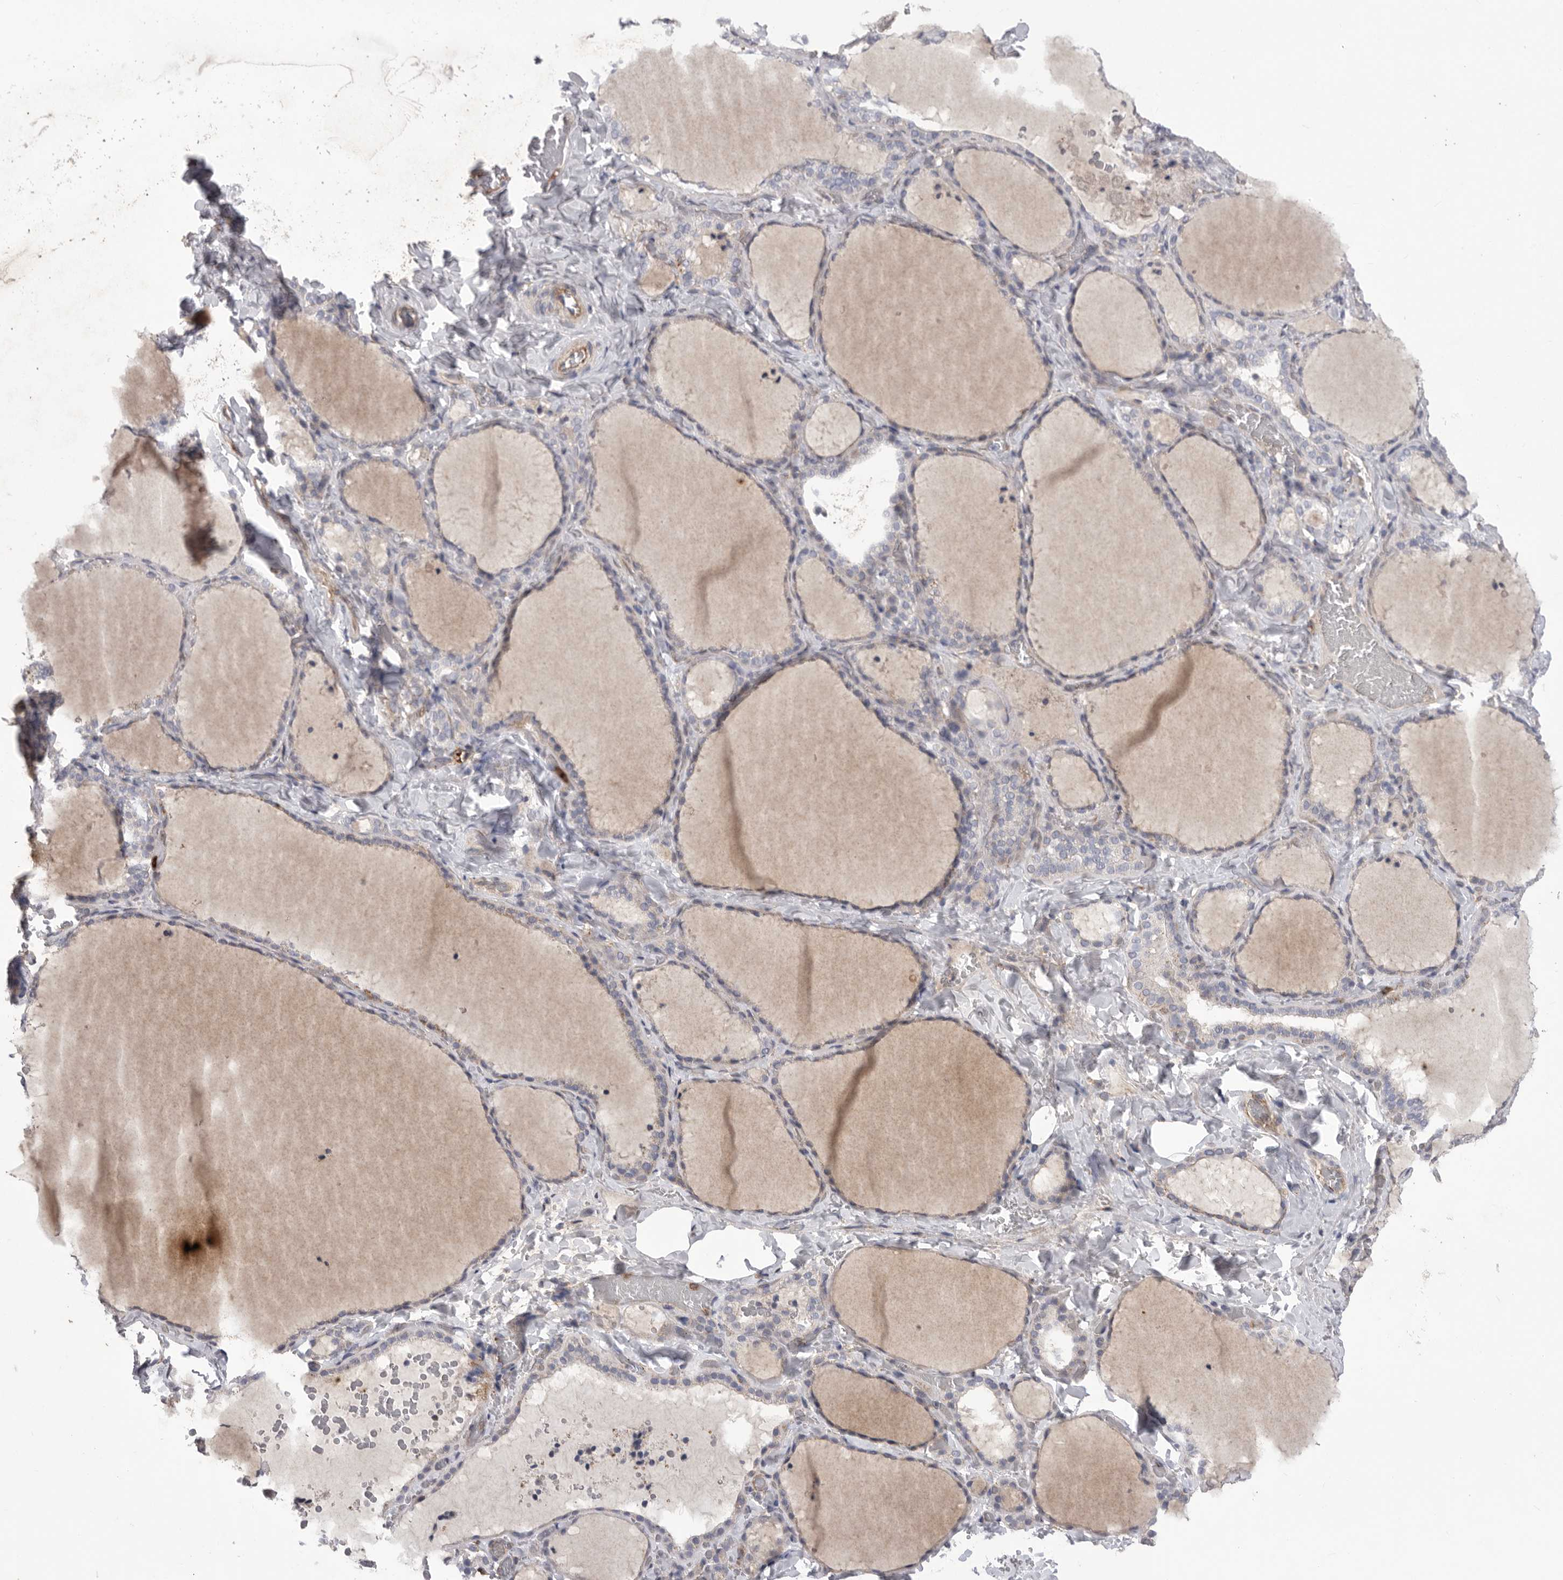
{"staining": {"intensity": "weak", "quantity": "<25%", "location": "cytoplasmic/membranous"}, "tissue": "thyroid gland", "cell_type": "Glandular cells", "image_type": "normal", "snomed": [{"axis": "morphology", "description": "Normal tissue, NOS"}, {"axis": "topography", "description": "Thyroid gland"}], "caption": "IHC histopathology image of benign thyroid gland: human thyroid gland stained with DAB (3,3'-diaminobenzidine) displays no significant protein expression in glandular cells.", "gene": "SIGLEC10", "patient": {"sex": "female", "age": 22}}